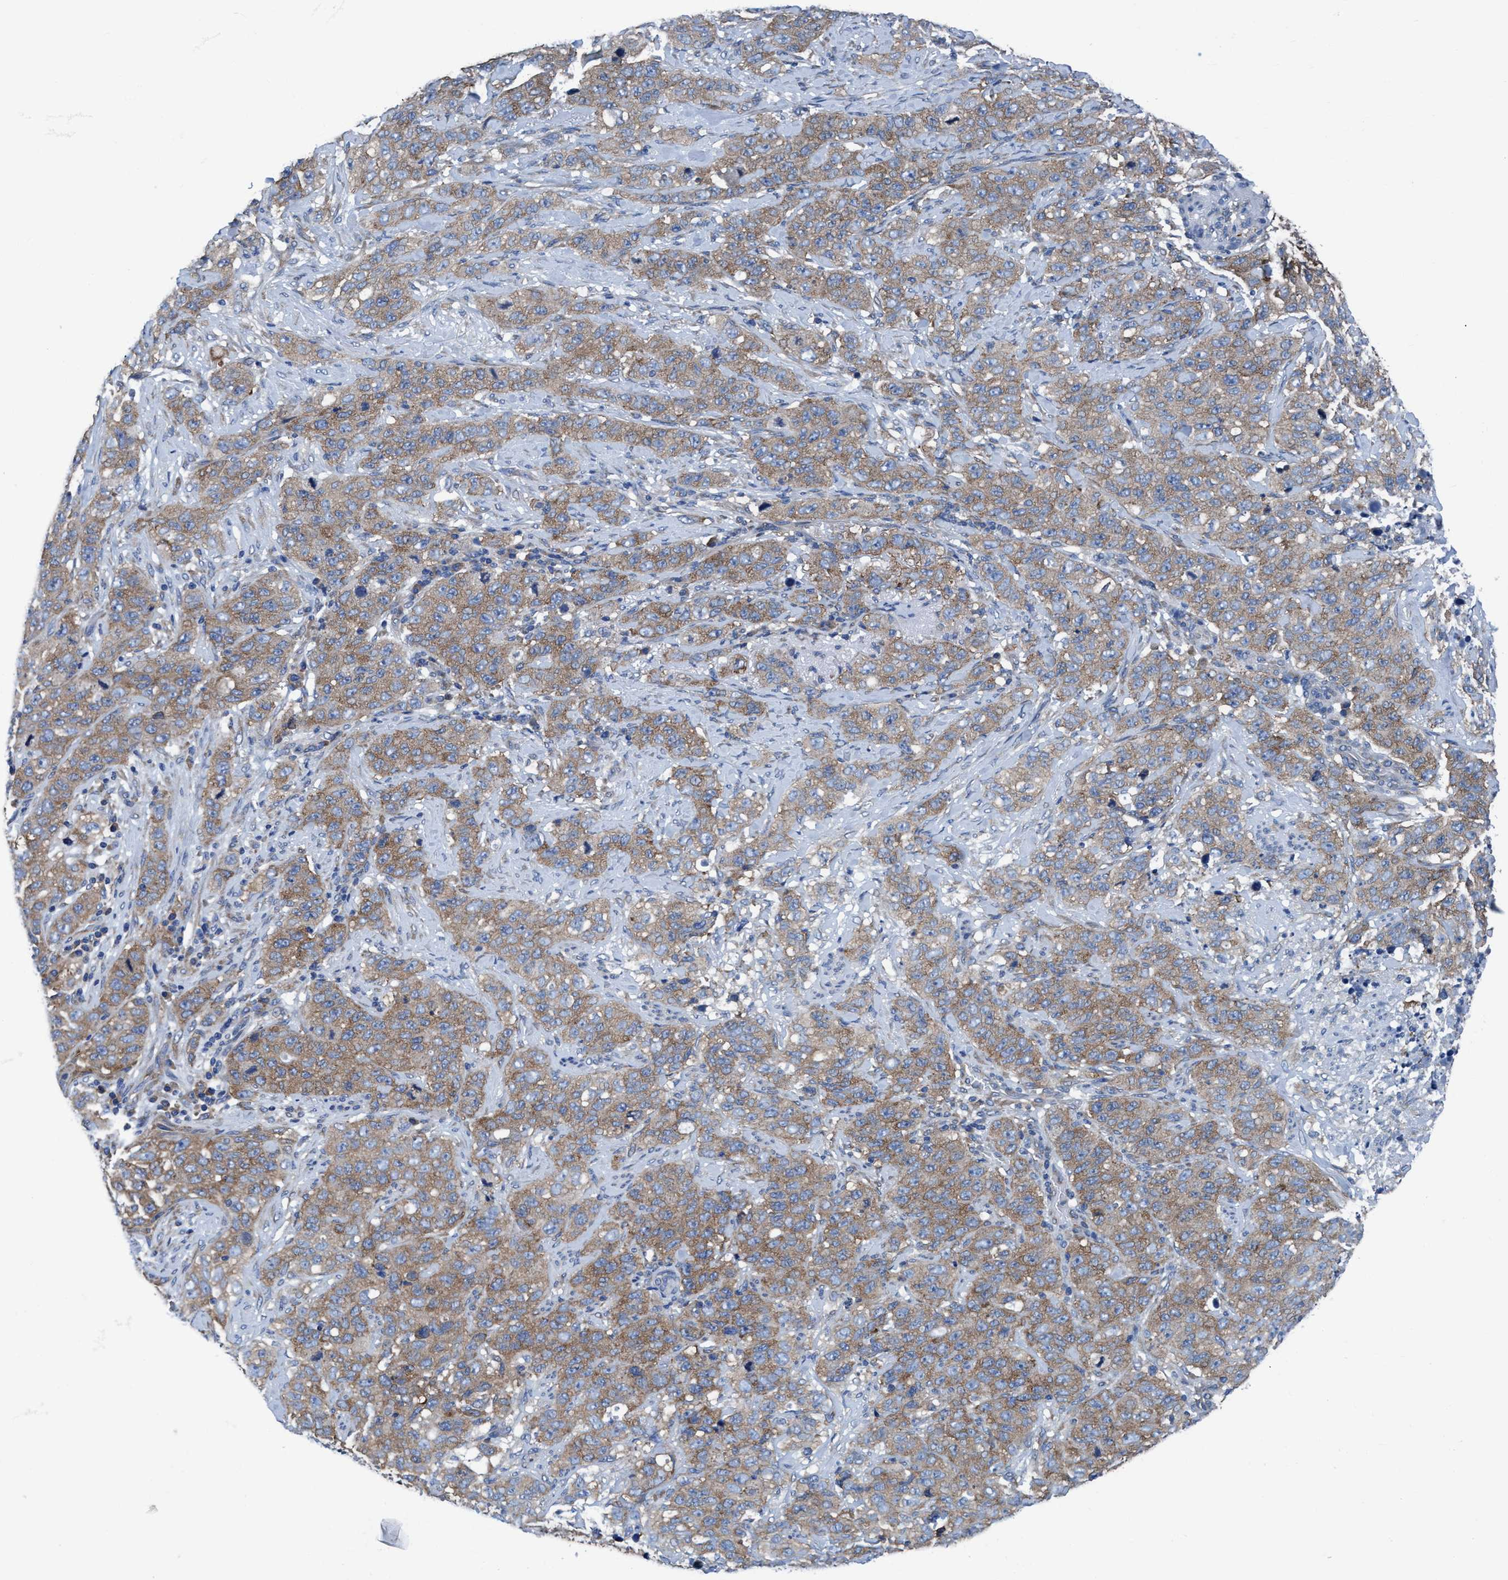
{"staining": {"intensity": "weak", "quantity": ">75%", "location": "cytoplasmic/membranous"}, "tissue": "stomach cancer", "cell_type": "Tumor cells", "image_type": "cancer", "snomed": [{"axis": "morphology", "description": "Adenocarcinoma, NOS"}, {"axis": "topography", "description": "Stomach"}], "caption": "Protein expression analysis of stomach cancer (adenocarcinoma) reveals weak cytoplasmic/membranous expression in about >75% of tumor cells. (Stains: DAB (3,3'-diaminobenzidine) in brown, nuclei in blue, Microscopy: brightfield microscopy at high magnification).", "gene": "NMT1", "patient": {"sex": "male", "age": 48}}